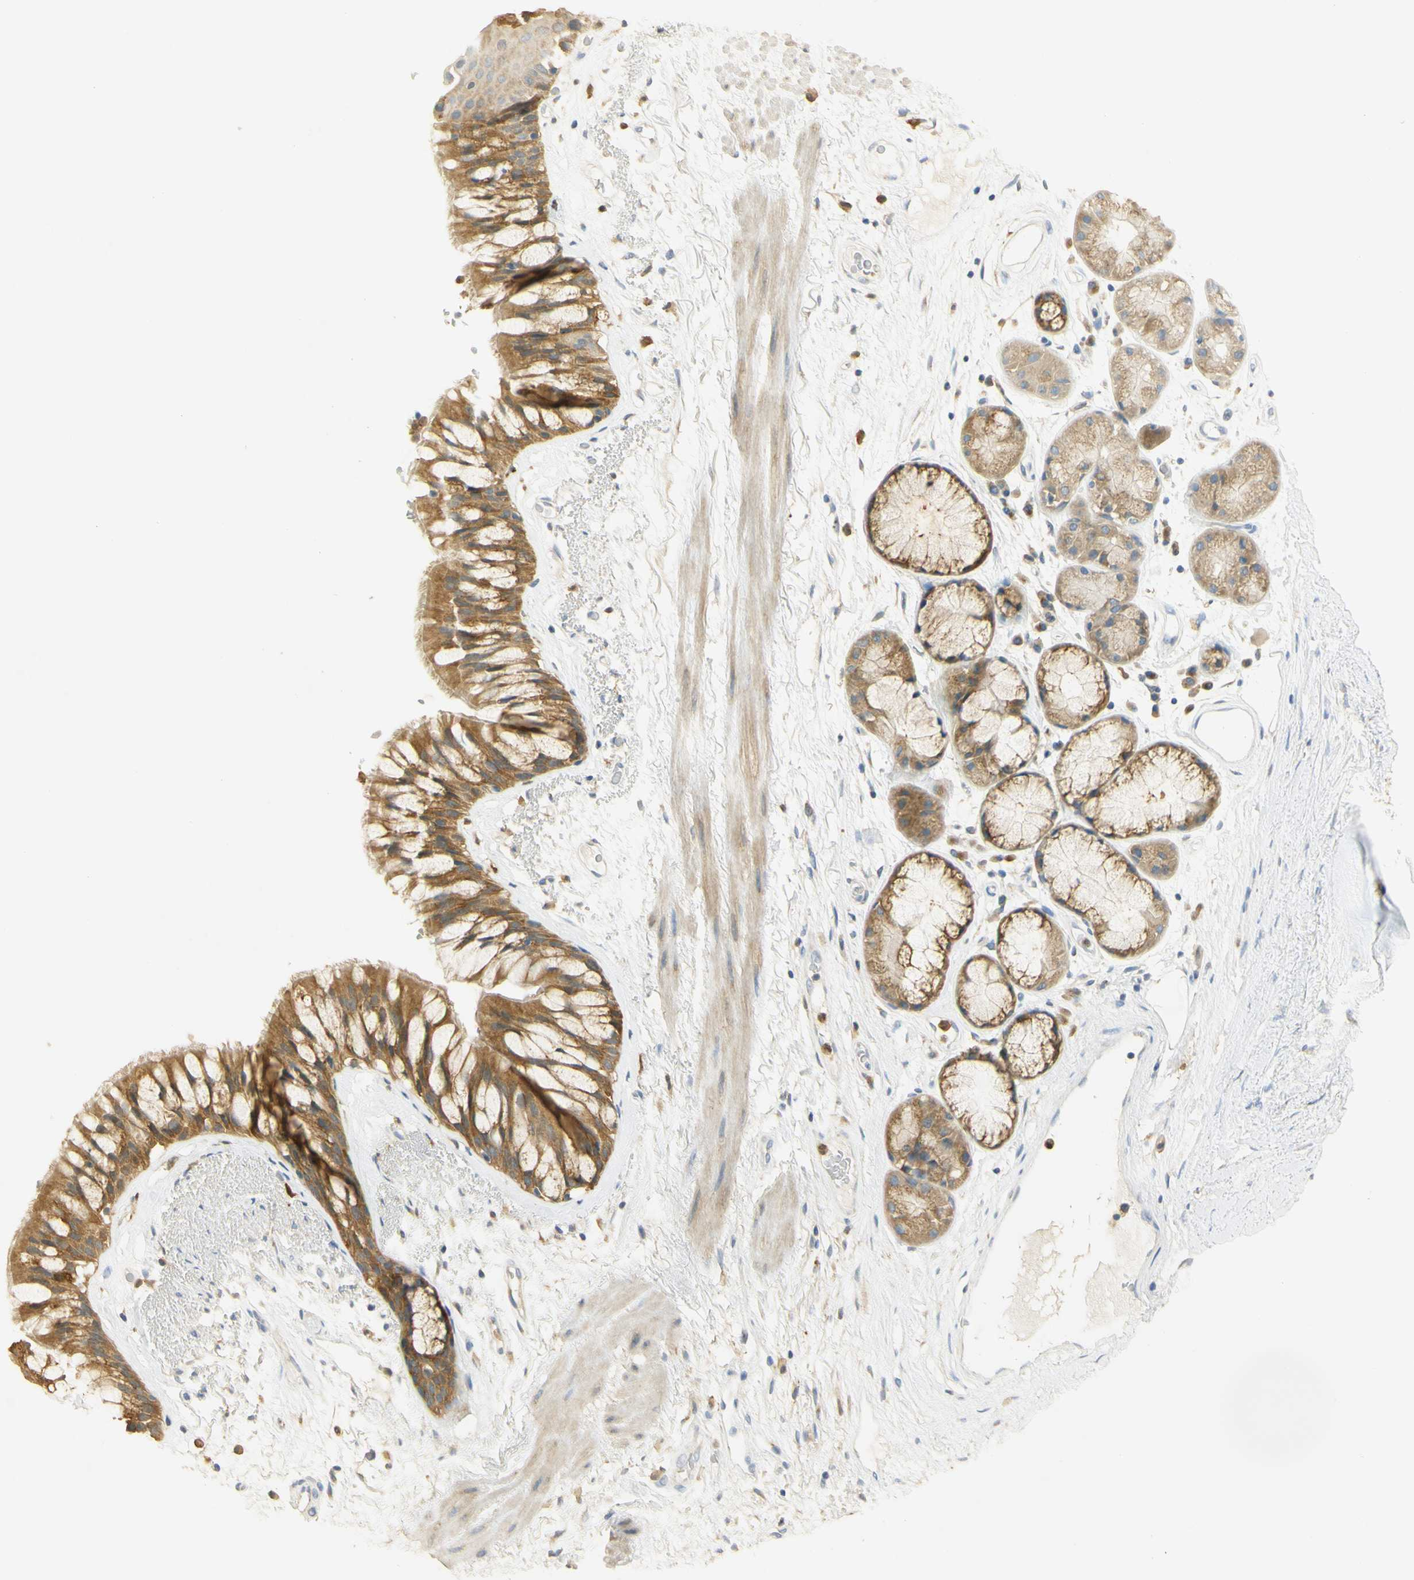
{"staining": {"intensity": "moderate", "quantity": ">75%", "location": "cytoplasmic/membranous"}, "tissue": "bronchus", "cell_type": "Respiratory epithelial cells", "image_type": "normal", "snomed": [{"axis": "morphology", "description": "Normal tissue, NOS"}, {"axis": "topography", "description": "Bronchus"}], "caption": "DAB immunohistochemical staining of normal bronchus displays moderate cytoplasmic/membranous protein expression in about >75% of respiratory epithelial cells. Ihc stains the protein of interest in brown and the nuclei are stained blue.", "gene": "PAK1", "patient": {"sex": "male", "age": 66}}